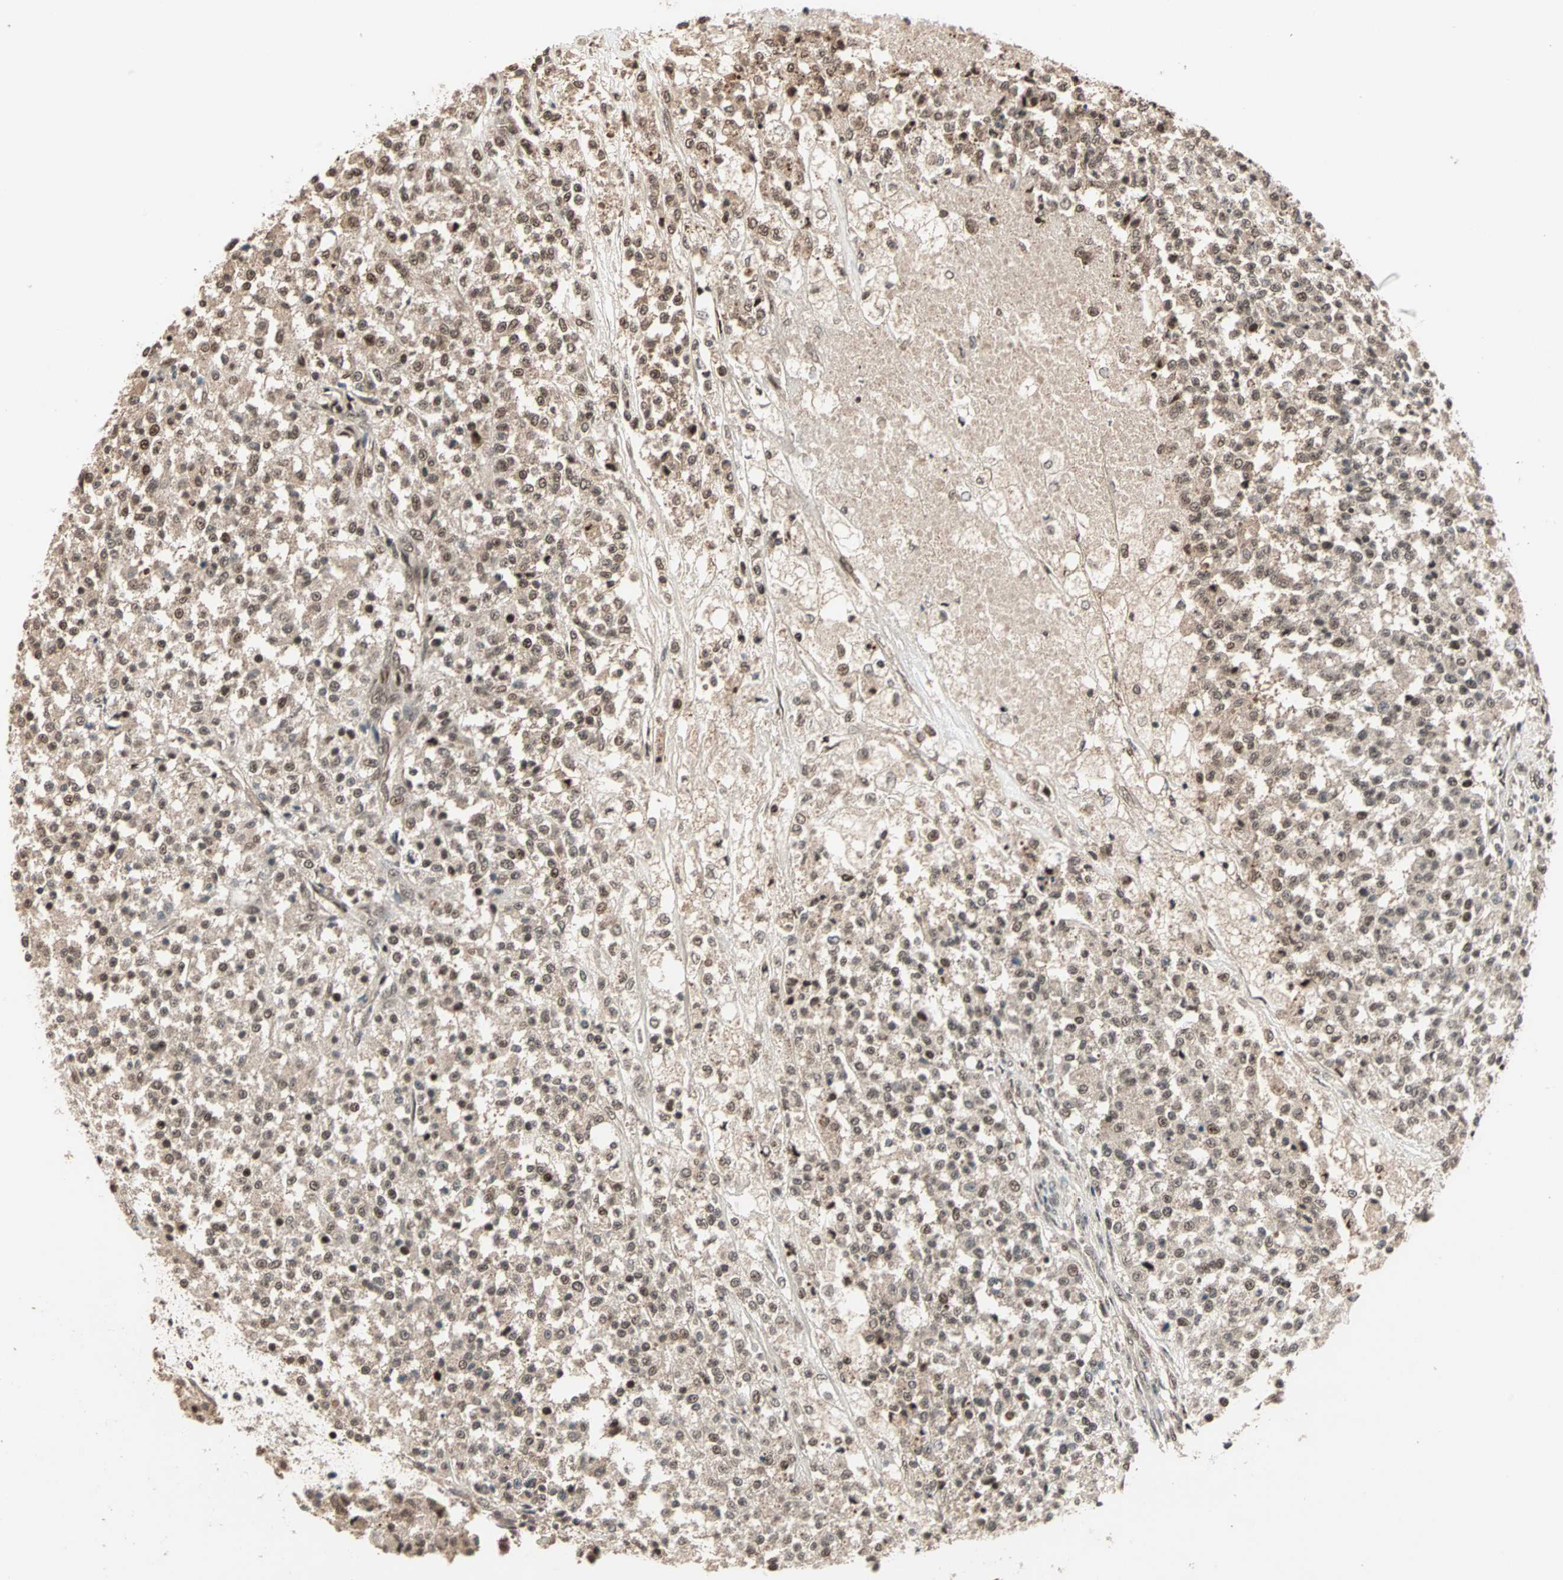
{"staining": {"intensity": "moderate", "quantity": ">75%", "location": "nuclear"}, "tissue": "testis cancer", "cell_type": "Tumor cells", "image_type": "cancer", "snomed": [{"axis": "morphology", "description": "Seminoma, NOS"}, {"axis": "topography", "description": "Testis"}], "caption": "The micrograph exhibits immunohistochemical staining of testis cancer. There is moderate nuclear positivity is present in approximately >75% of tumor cells. (DAB IHC with brightfield microscopy, high magnification).", "gene": "ZNF701", "patient": {"sex": "male", "age": 59}}